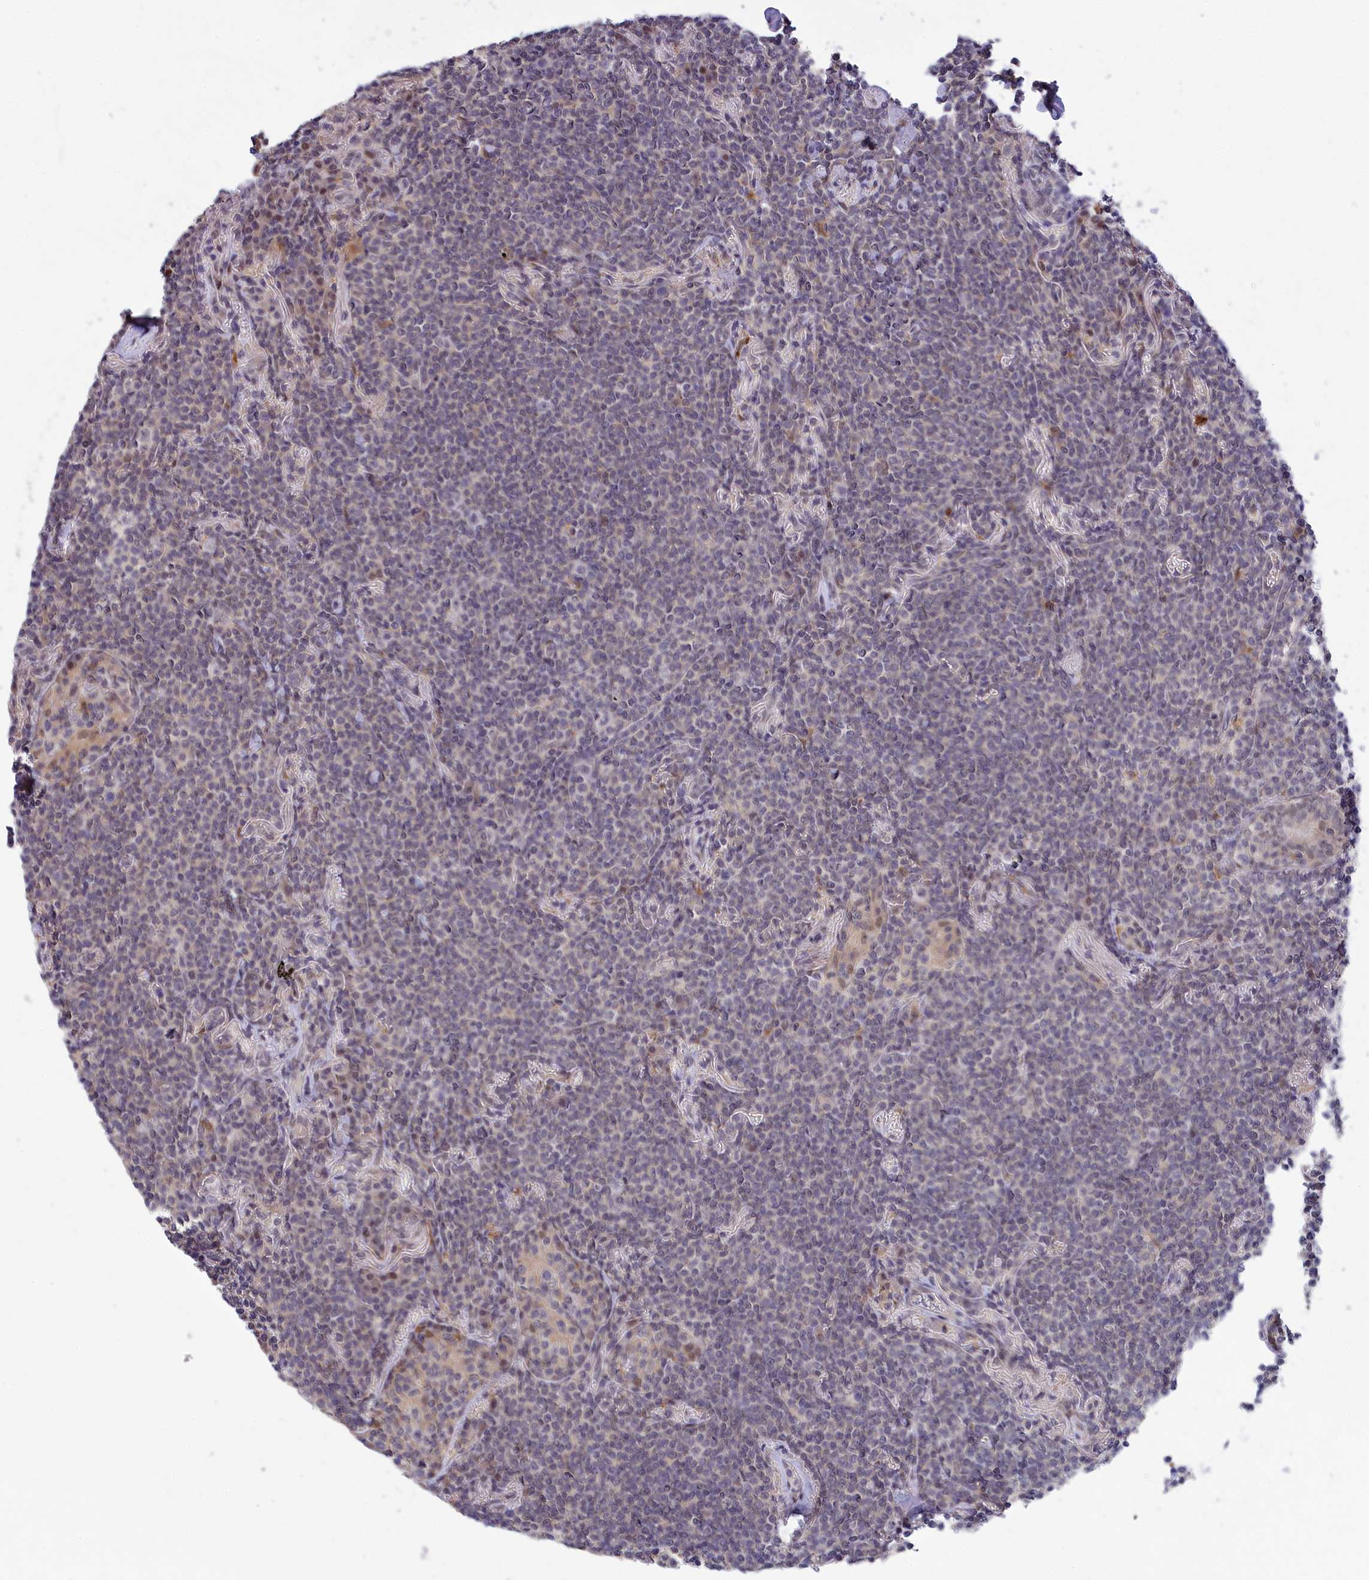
{"staining": {"intensity": "negative", "quantity": "none", "location": "none"}, "tissue": "lymphoma", "cell_type": "Tumor cells", "image_type": "cancer", "snomed": [{"axis": "morphology", "description": "Malignant lymphoma, non-Hodgkin's type, Low grade"}, {"axis": "topography", "description": "Lung"}], "caption": "Tumor cells are negative for protein expression in human lymphoma. (Stains: DAB IHC with hematoxylin counter stain, Microscopy: brightfield microscopy at high magnification).", "gene": "KCTD14", "patient": {"sex": "female", "age": 71}}